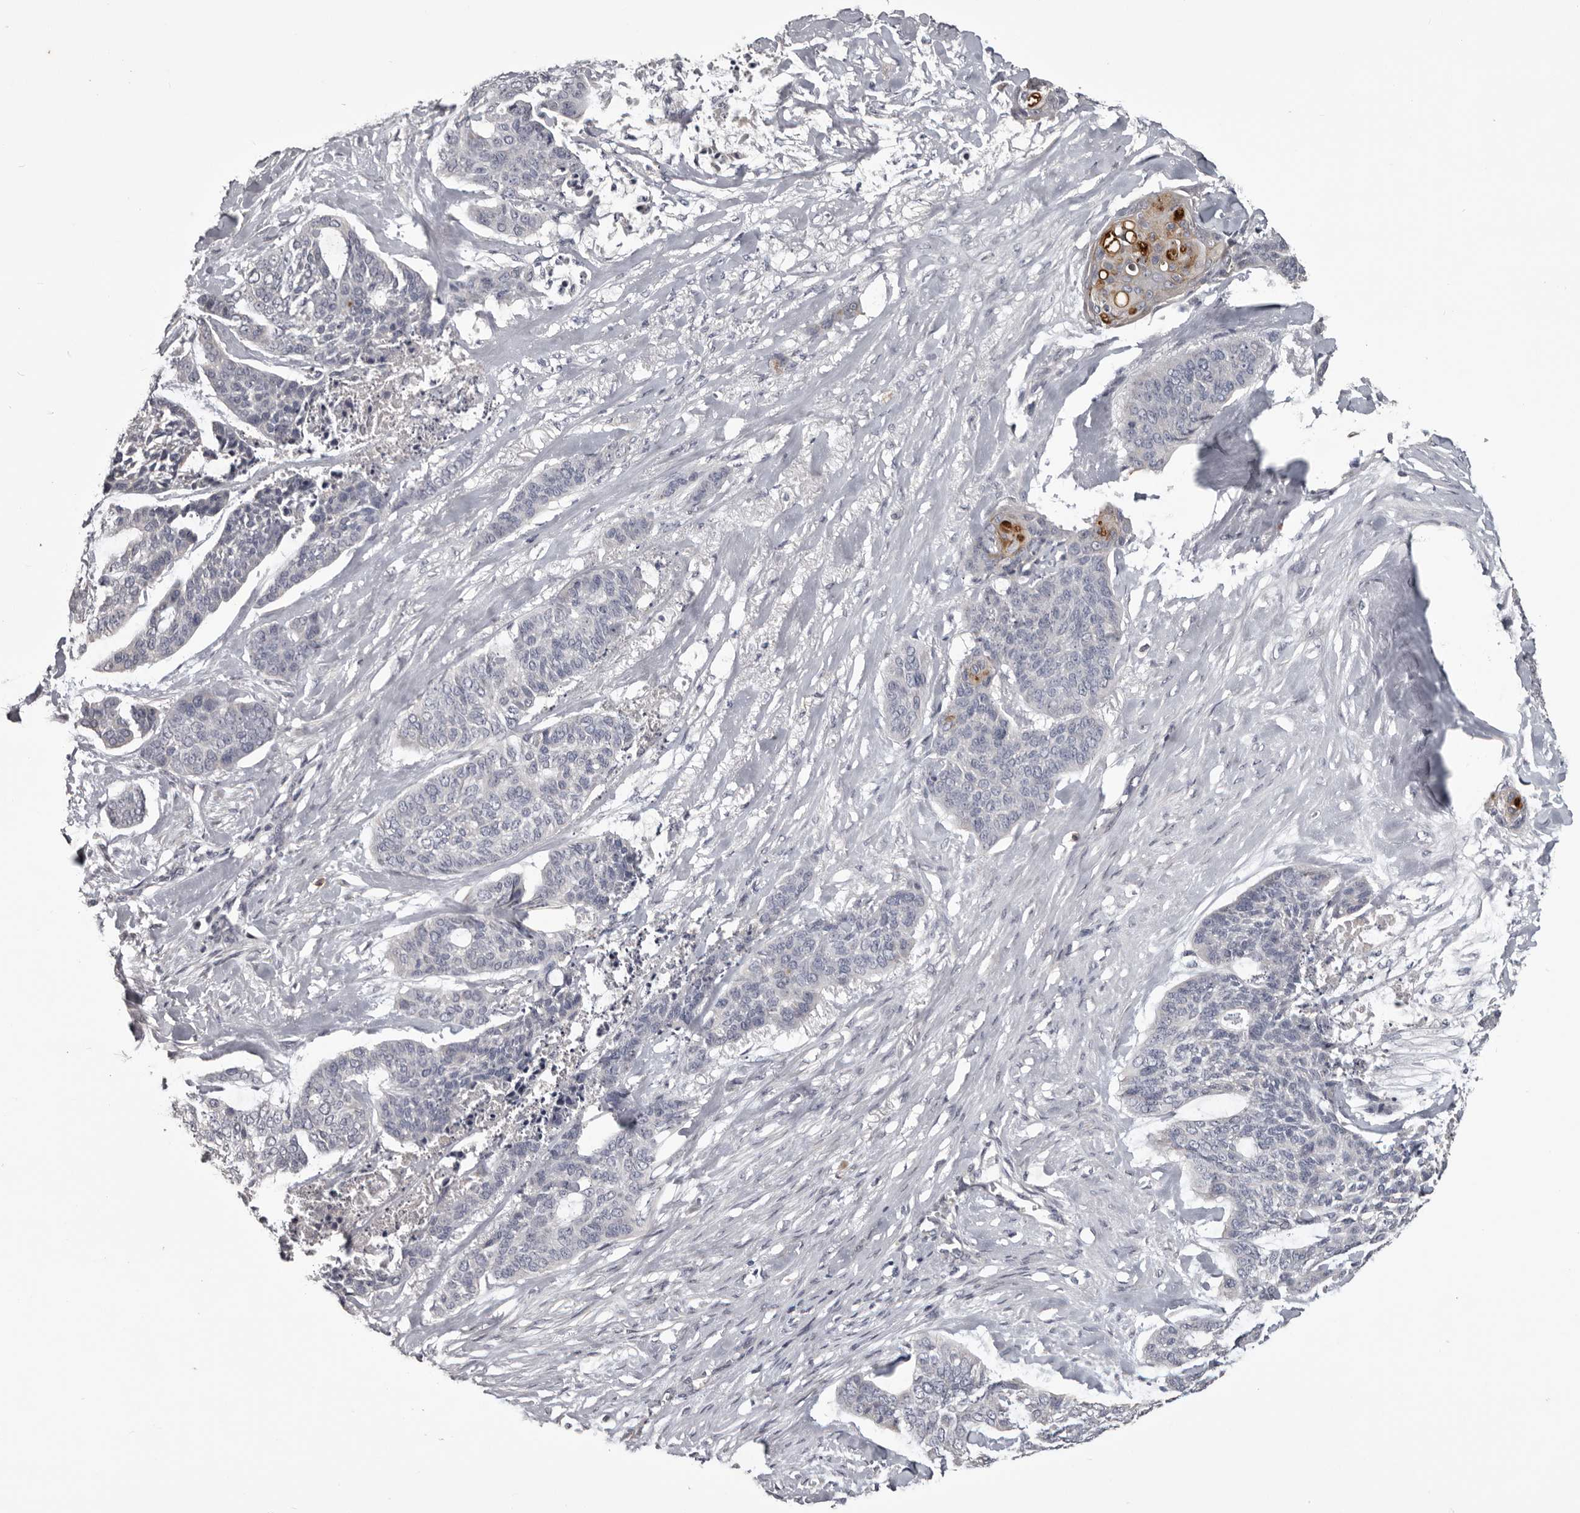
{"staining": {"intensity": "moderate", "quantity": "<25%", "location": "cytoplasmic/membranous"}, "tissue": "skin cancer", "cell_type": "Tumor cells", "image_type": "cancer", "snomed": [{"axis": "morphology", "description": "Basal cell carcinoma"}, {"axis": "topography", "description": "Skin"}], "caption": "An image of human skin basal cell carcinoma stained for a protein displays moderate cytoplasmic/membranous brown staining in tumor cells.", "gene": "LPAR6", "patient": {"sex": "female", "age": 64}}